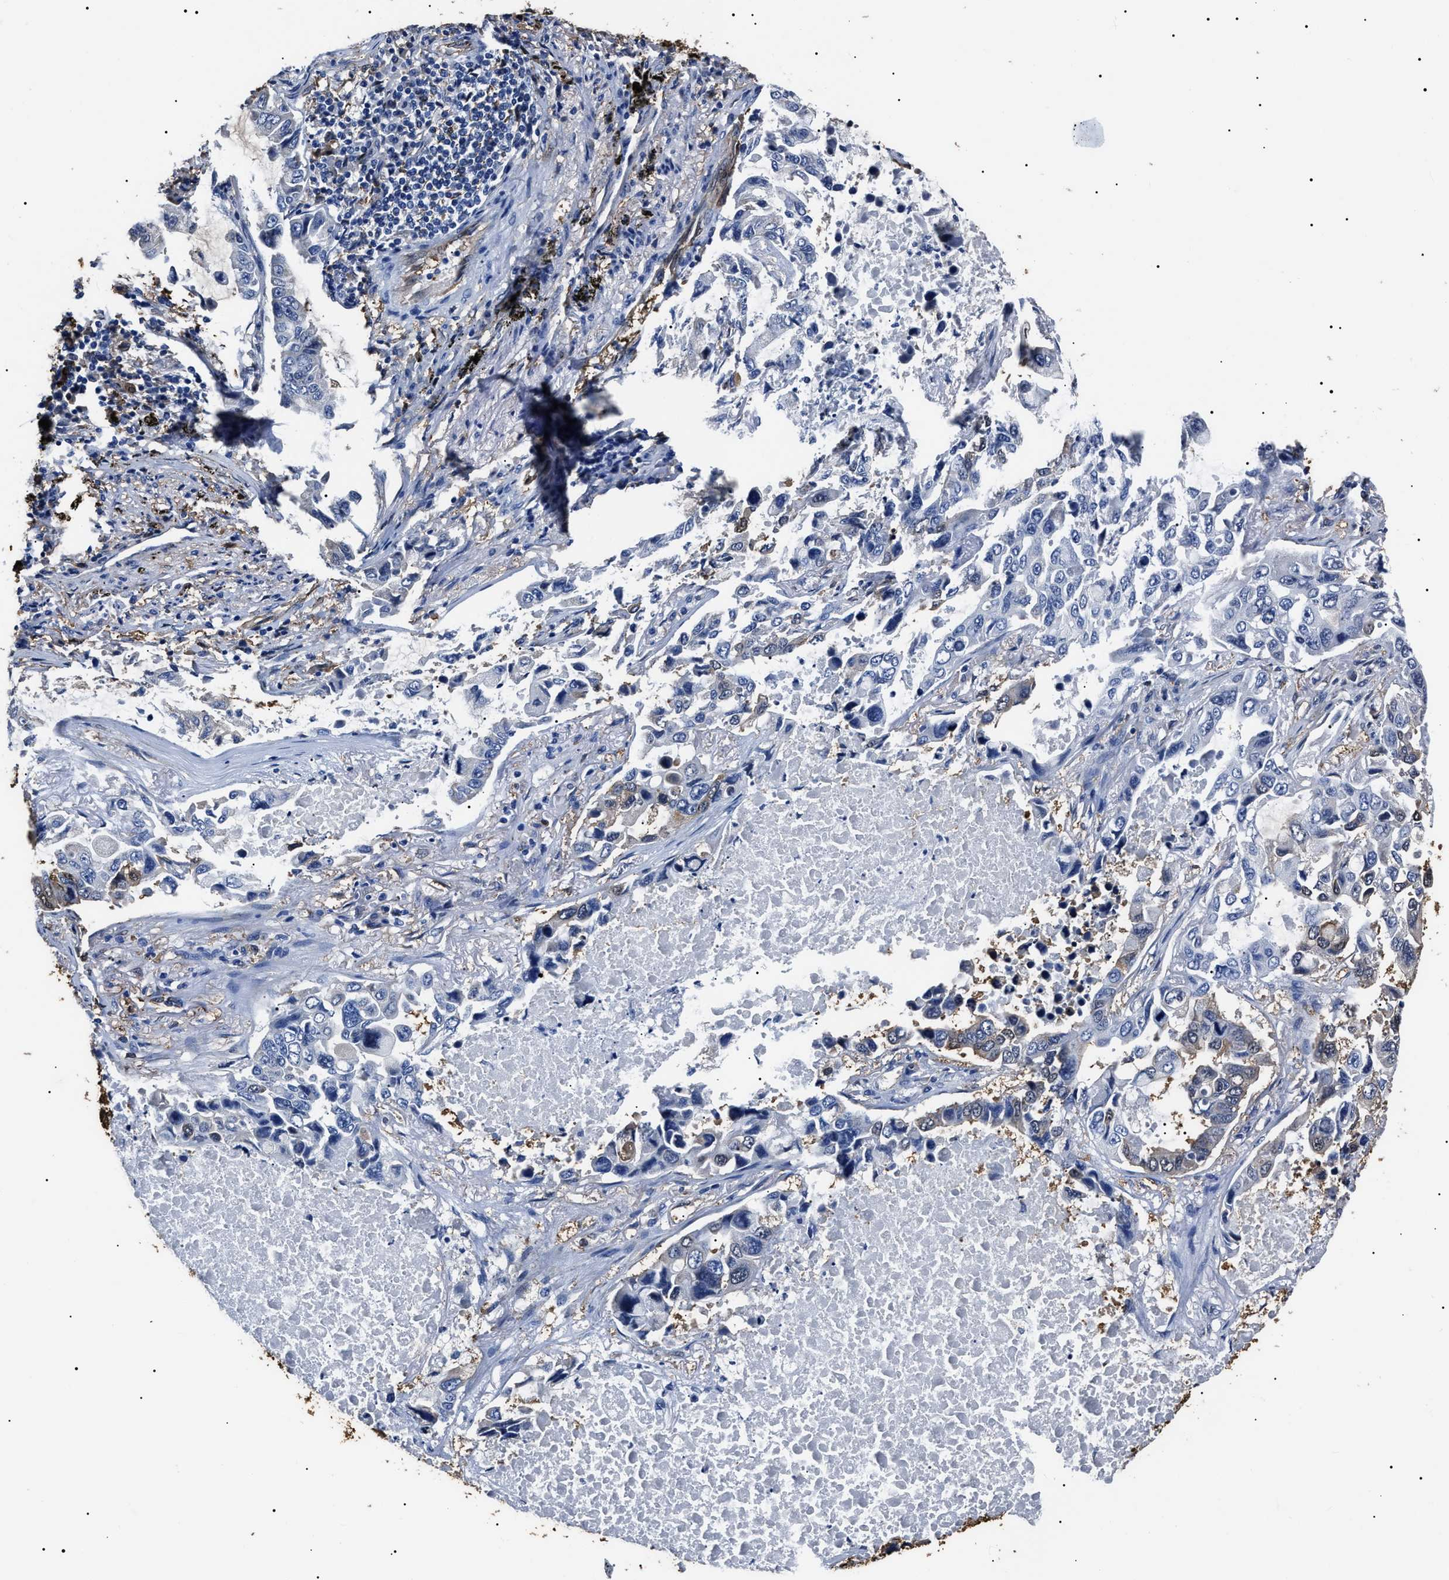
{"staining": {"intensity": "negative", "quantity": "none", "location": "none"}, "tissue": "lung cancer", "cell_type": "Tumor cells", "image_type": "cancer", "snomed": [{"axis": "morphology", "description": "Adenocarcinoma, NOS"}, {"axis": "topography", "description": "Lung"}], "caption": "This is a micrograph of immunohistochemistry (IHC) staining of lung cancer (adenocarcinoma), which shows no positivity in tumor cells.", "gene": "ALDH1A1", "patient": {"sex": "male", "age": 64}}